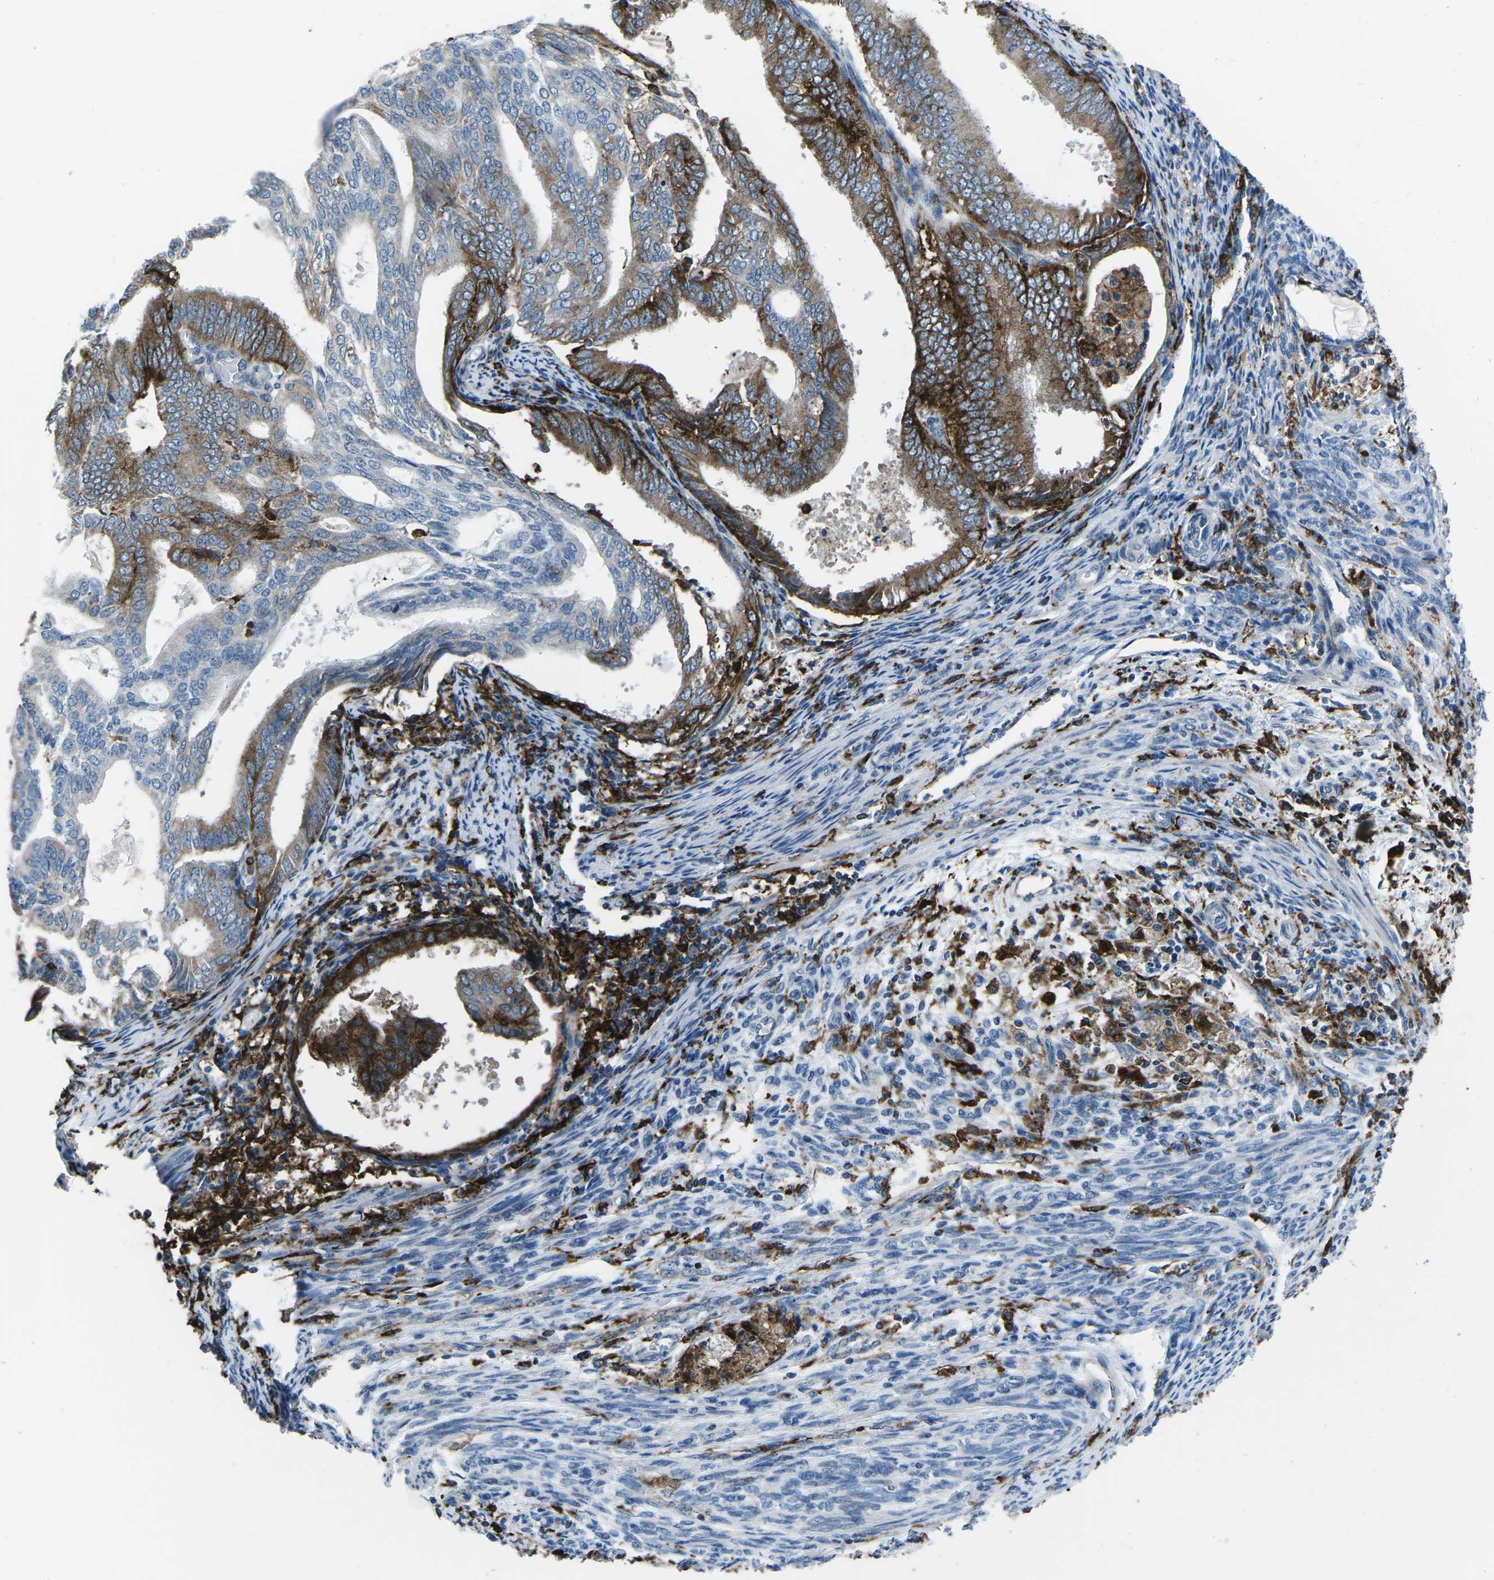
{"staining": {"intensity": "strong", "quantity": "25%-75%", "location": "cytoplasmic/membranous"}, "tissue": "endometrial cancer", "cell_type": "Tumor cells", "image_type": "cancer", "snomed": [{"axis": "morphology", "description": "Adenocarcinoma, NOS"}, {"axis": "topography", "description": "Endometrium"}], "caption": "The immunohistochemical stain shows strong cytoplasmic/membranous staining in tumor cells of endometrial cancer tissue. (IHC, brightfield microscopy, high magnification).", "gene": "PTPN1", "patient": {"sex": "female", "age": 58}}